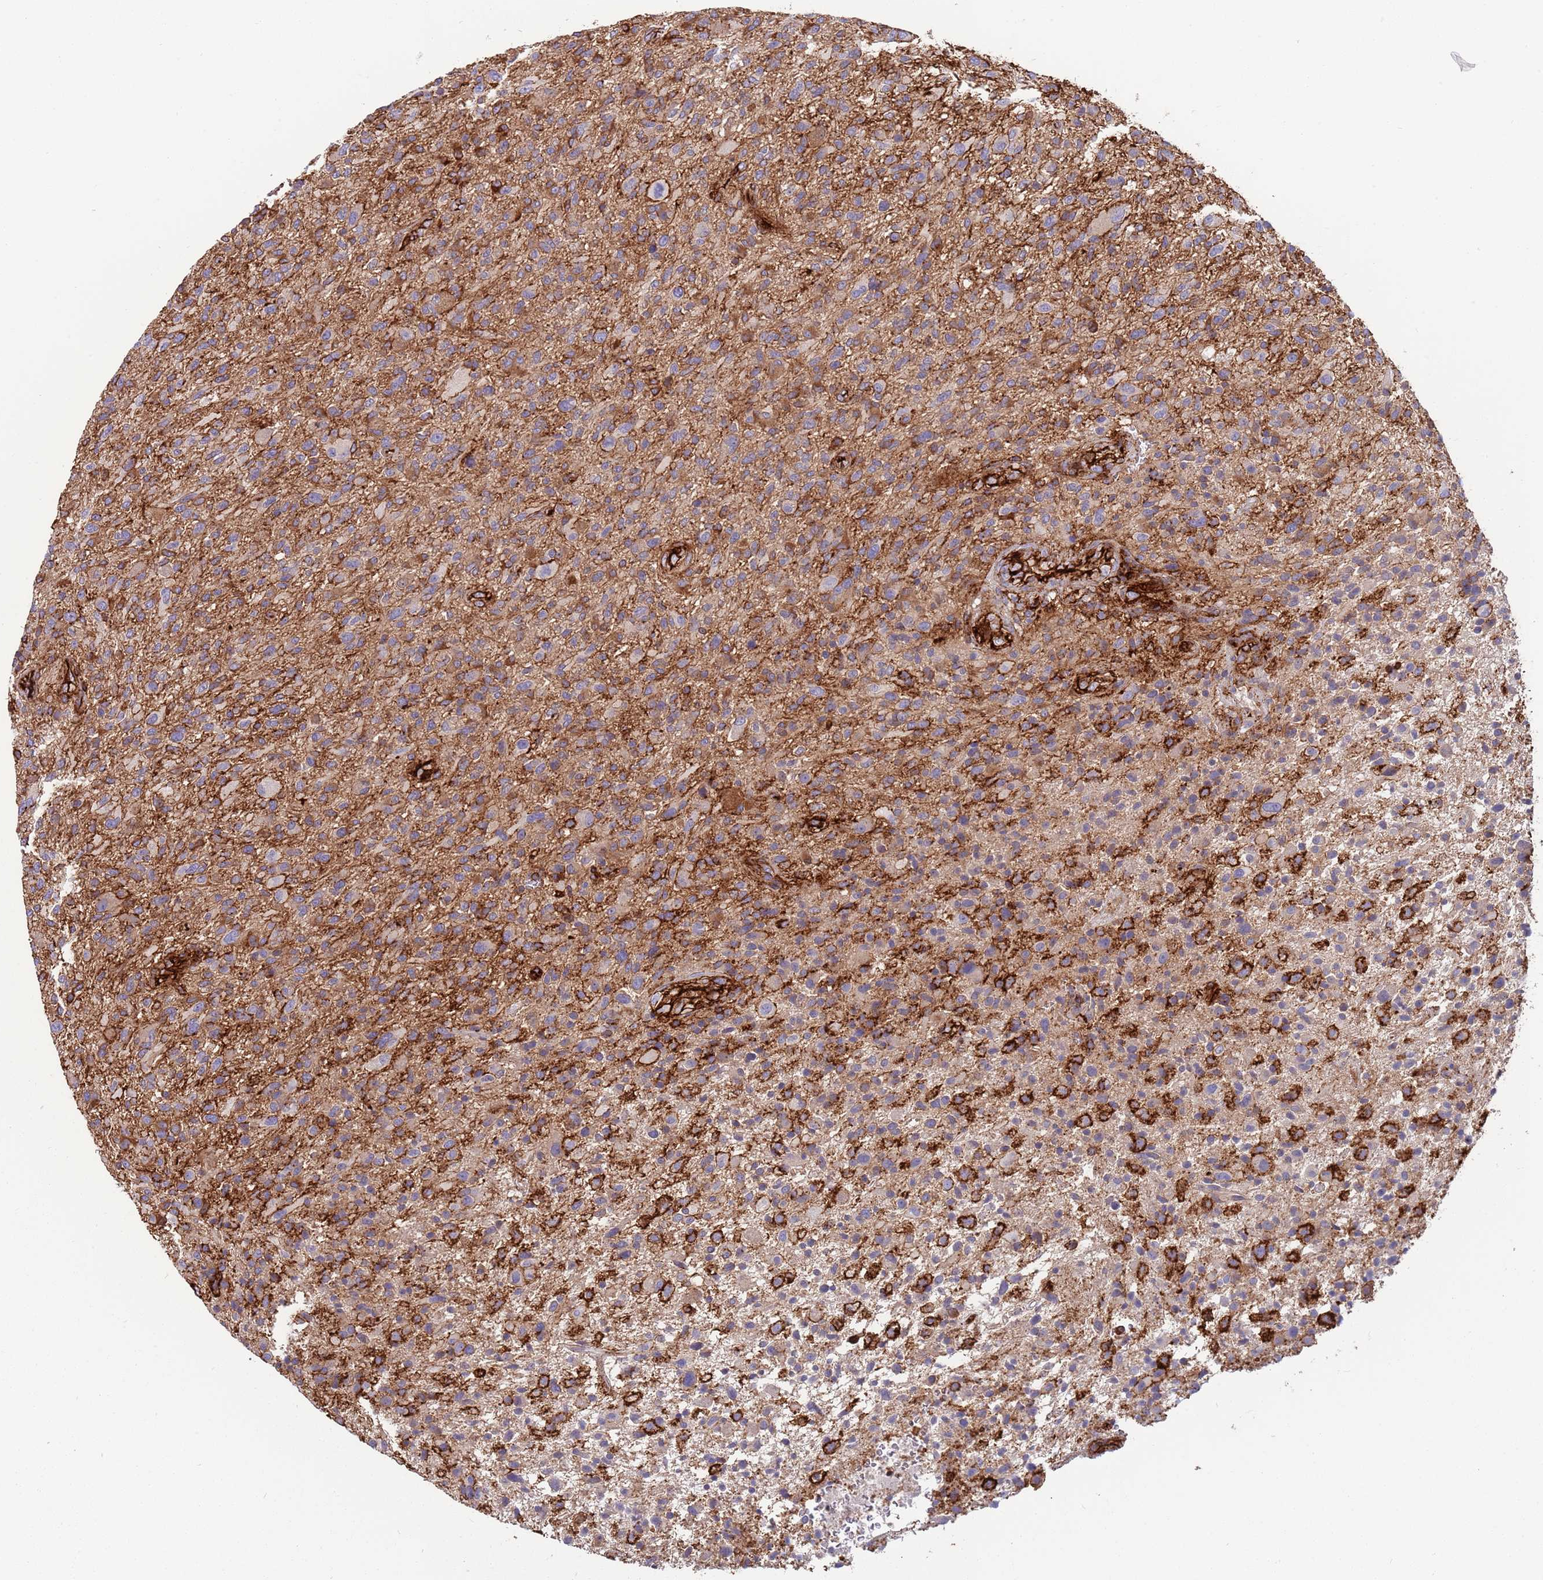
{"staining": {"intensity": "strong", "quantity": "25%-75%", "location": "cytoplasmic/membranous"}, "tissue": "glioma", "cell_type": "Tumor cells", "image_type": "cancer", "snomed": [{"axis": "morphology", "description": "Glioma, malignant, High grade"}, {"axis": "topography", "description": "Brain"}], "caption": "IHC image of glioma stained for a protein (brown), which demonstrates high levels of strong cytoplasmic/membranous expression in approximately 25%-75% of tumor cells.", "gene": "KBTBD7", "patient": {"sex": "male", "age": 47}}